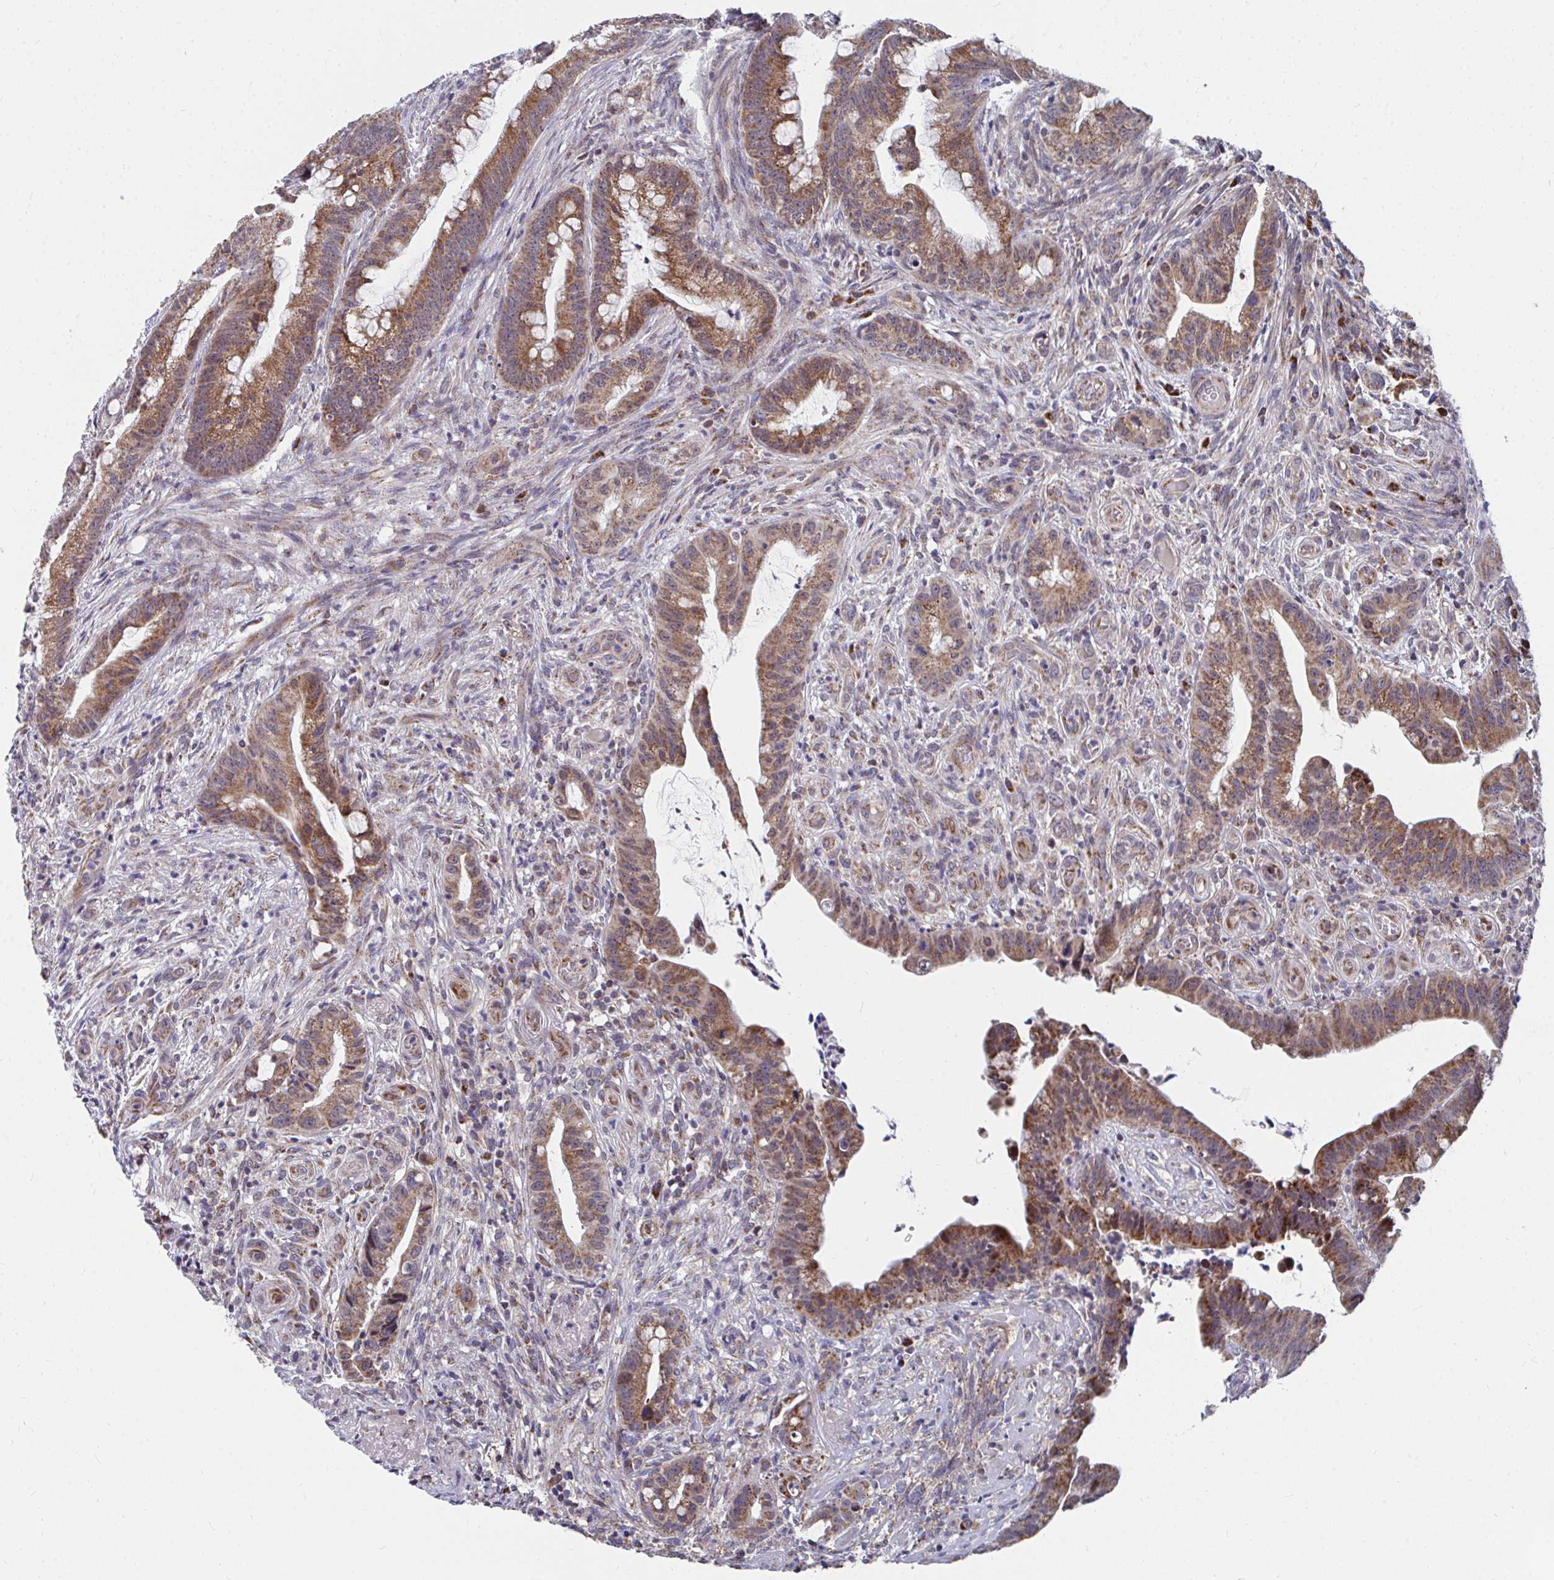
{"staining": {"intensity": "moderate", "quantity": ">75%", "location": "cytoplasmic/membranous"}, "tissue": "colorectal cancer", "cell_type": "Tumor cells", "image_type": "cancer", "snomed": [{"axis": "morphology", "description": "Adenocarcinoma, NOS"}, {"axis": "topography", "description": "Colon"}], "caption": "Moderate cytoplasmic/membranous protein expression is present in approximately >75% of tumor cells in colorectal adenocarcinoma. (DAB (3,3'-diaminobenzidine) = brown stain, brightfield microscopy at high magnification).", "gene": "PEX3", "patient": {"sex": "male", "age": 62}}